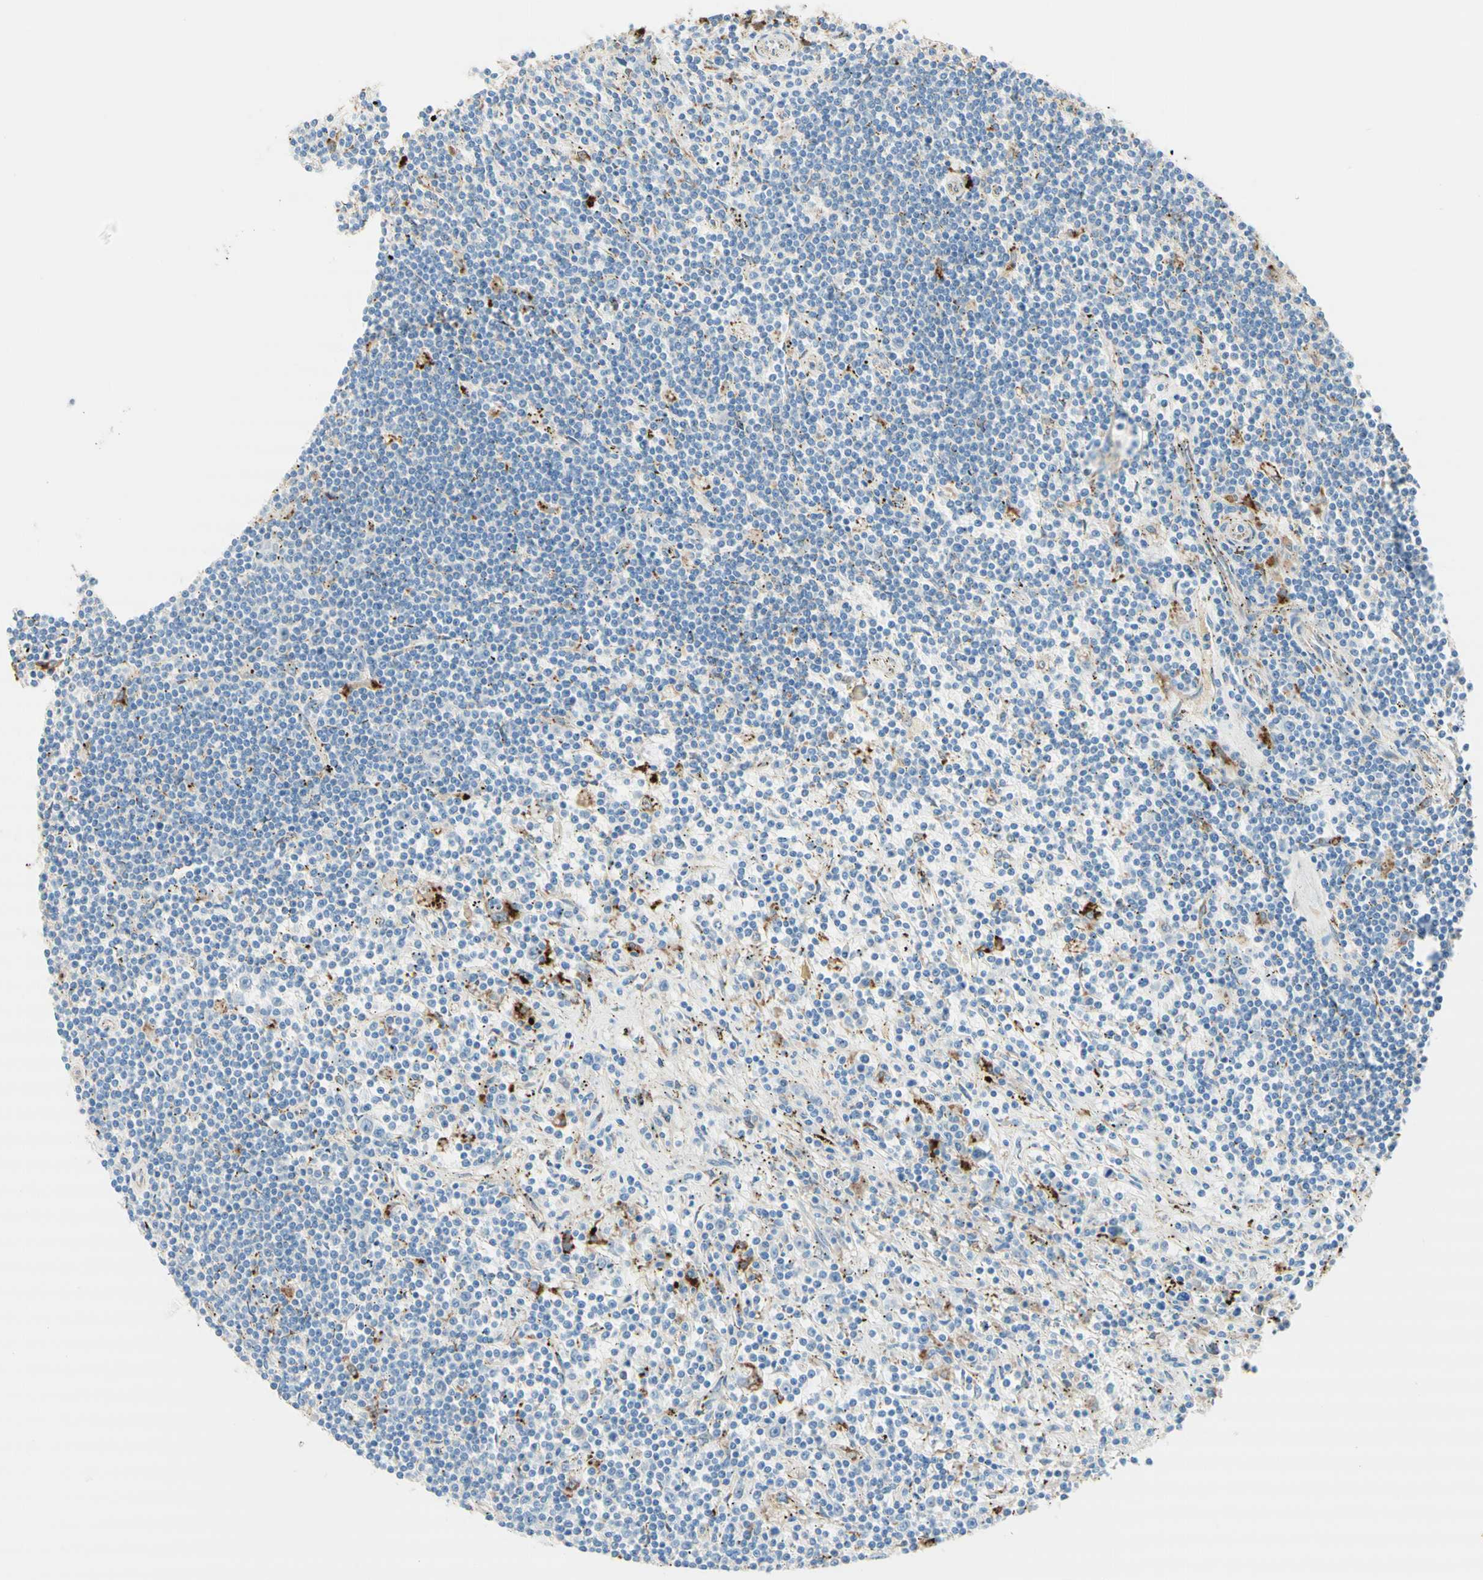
{"staining": {"intensity": "negative", "quantity": "none", "location": "none"}, "tissue": "lymphoma", "cell_type": "Tumor cells", "image_type": "cancer", "snomed": [{"axis": "morphology", "description": "Malignant lymphoma, non-Hodgkin's type, Low grade"}, {"axis": "topography", "description": "Spleen"}], "caption": "High power microscopy photomicrograph of an IHC photomicrograph of malignant lymphoma, non-Hodgkin's type (low-grade), revealing no significant staining in tumor cells.", "gene": "URB2", "patient": {"sex": "male", "age": 76}}